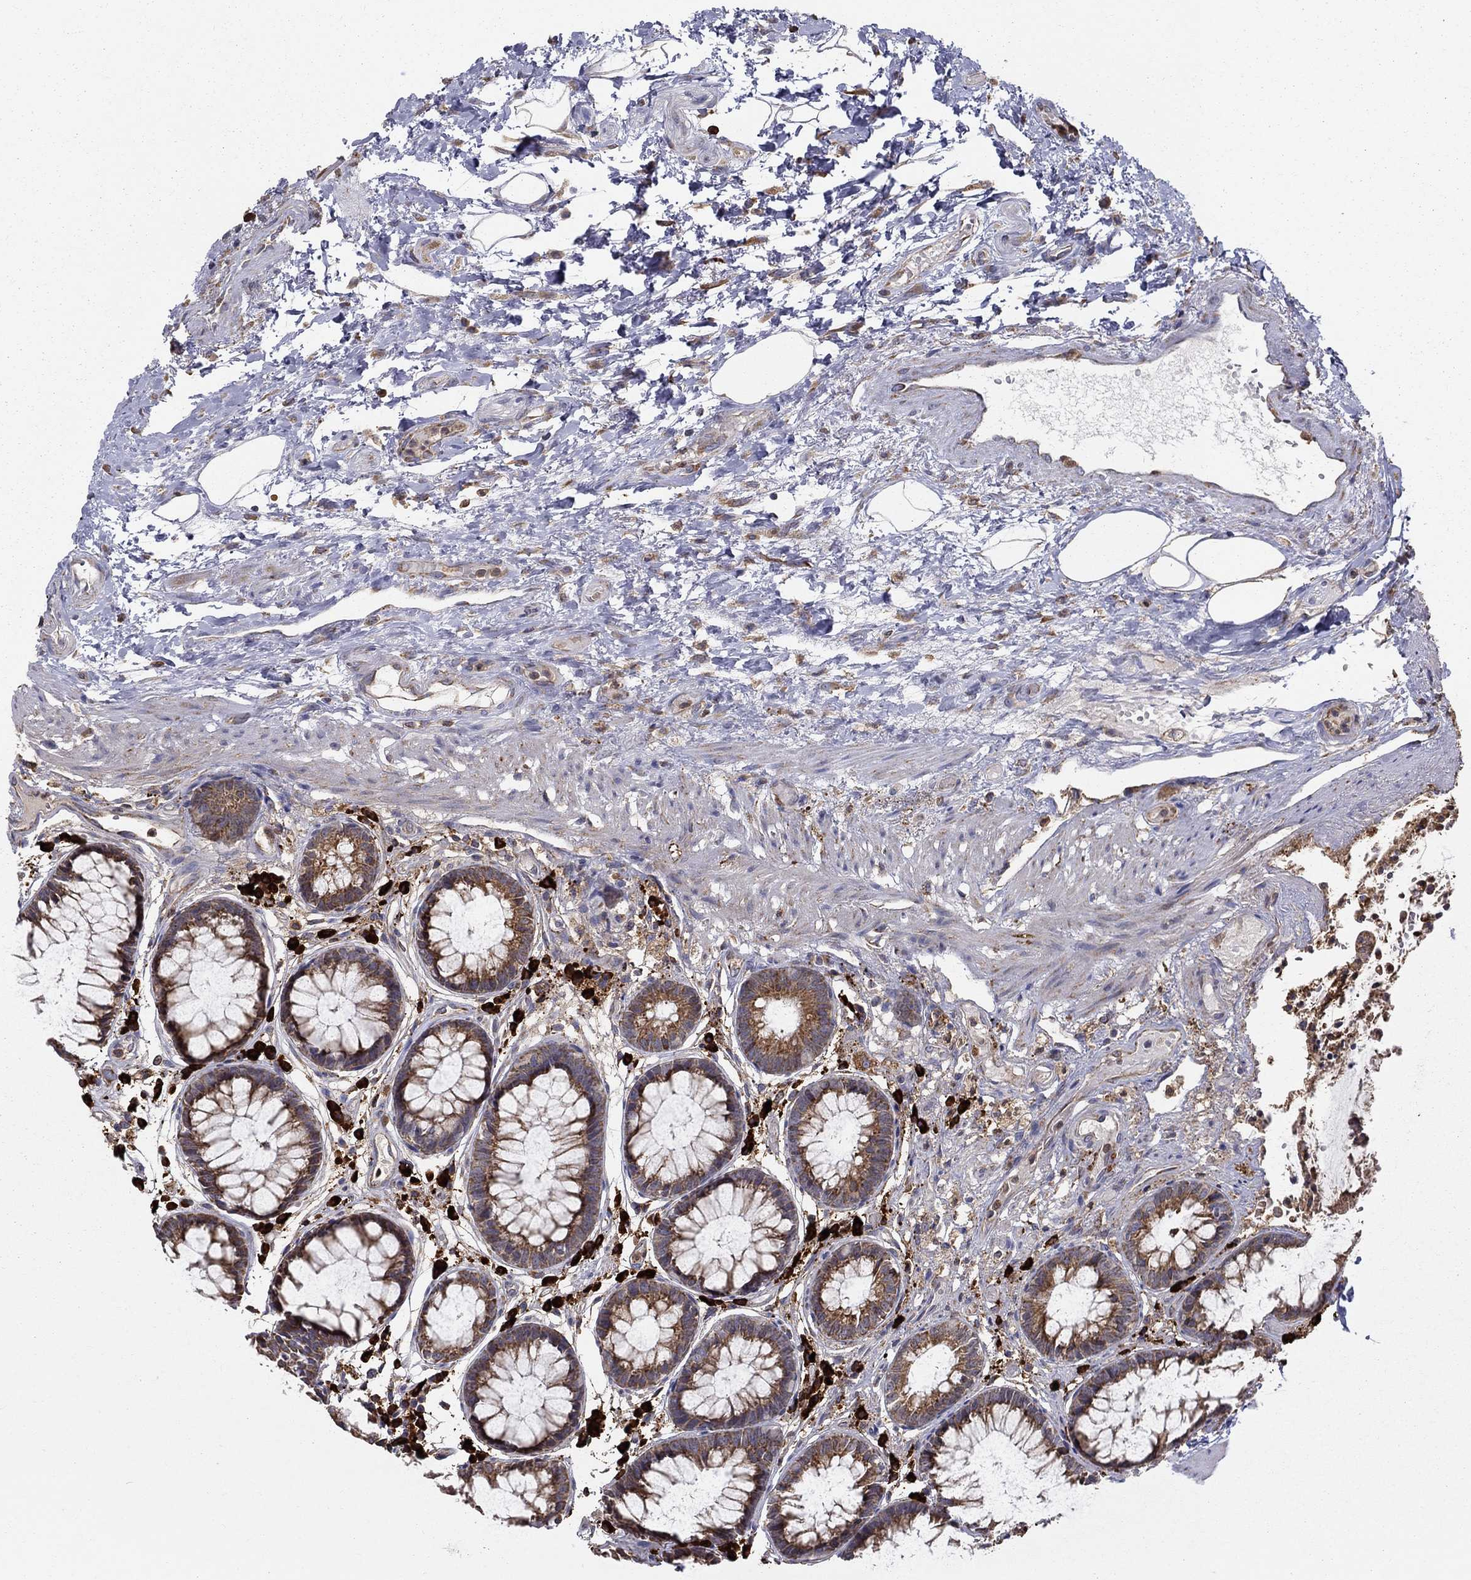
{"staining": {"intensity": "moderate", "quantity": "25%-75%", "location": "cytoplasmic/membranous"}, "tissue": "rectum", "cell_type": "Glandular cells", "image_type": "normal", "snomed": [{"axis": "morphology", "description": "Normal tissue, NOS"}, {"axis": "topography", "description": "Rectum"}], "caption": "A histopathology image showing moderate cytoplasmic/membranous staining in about 25%-75% of glandular cells in normal rectum, as visualized by brown immunohistochemical staining.", "gene": "PRDX4", "patient": {"sex": "female", "age": 68}}